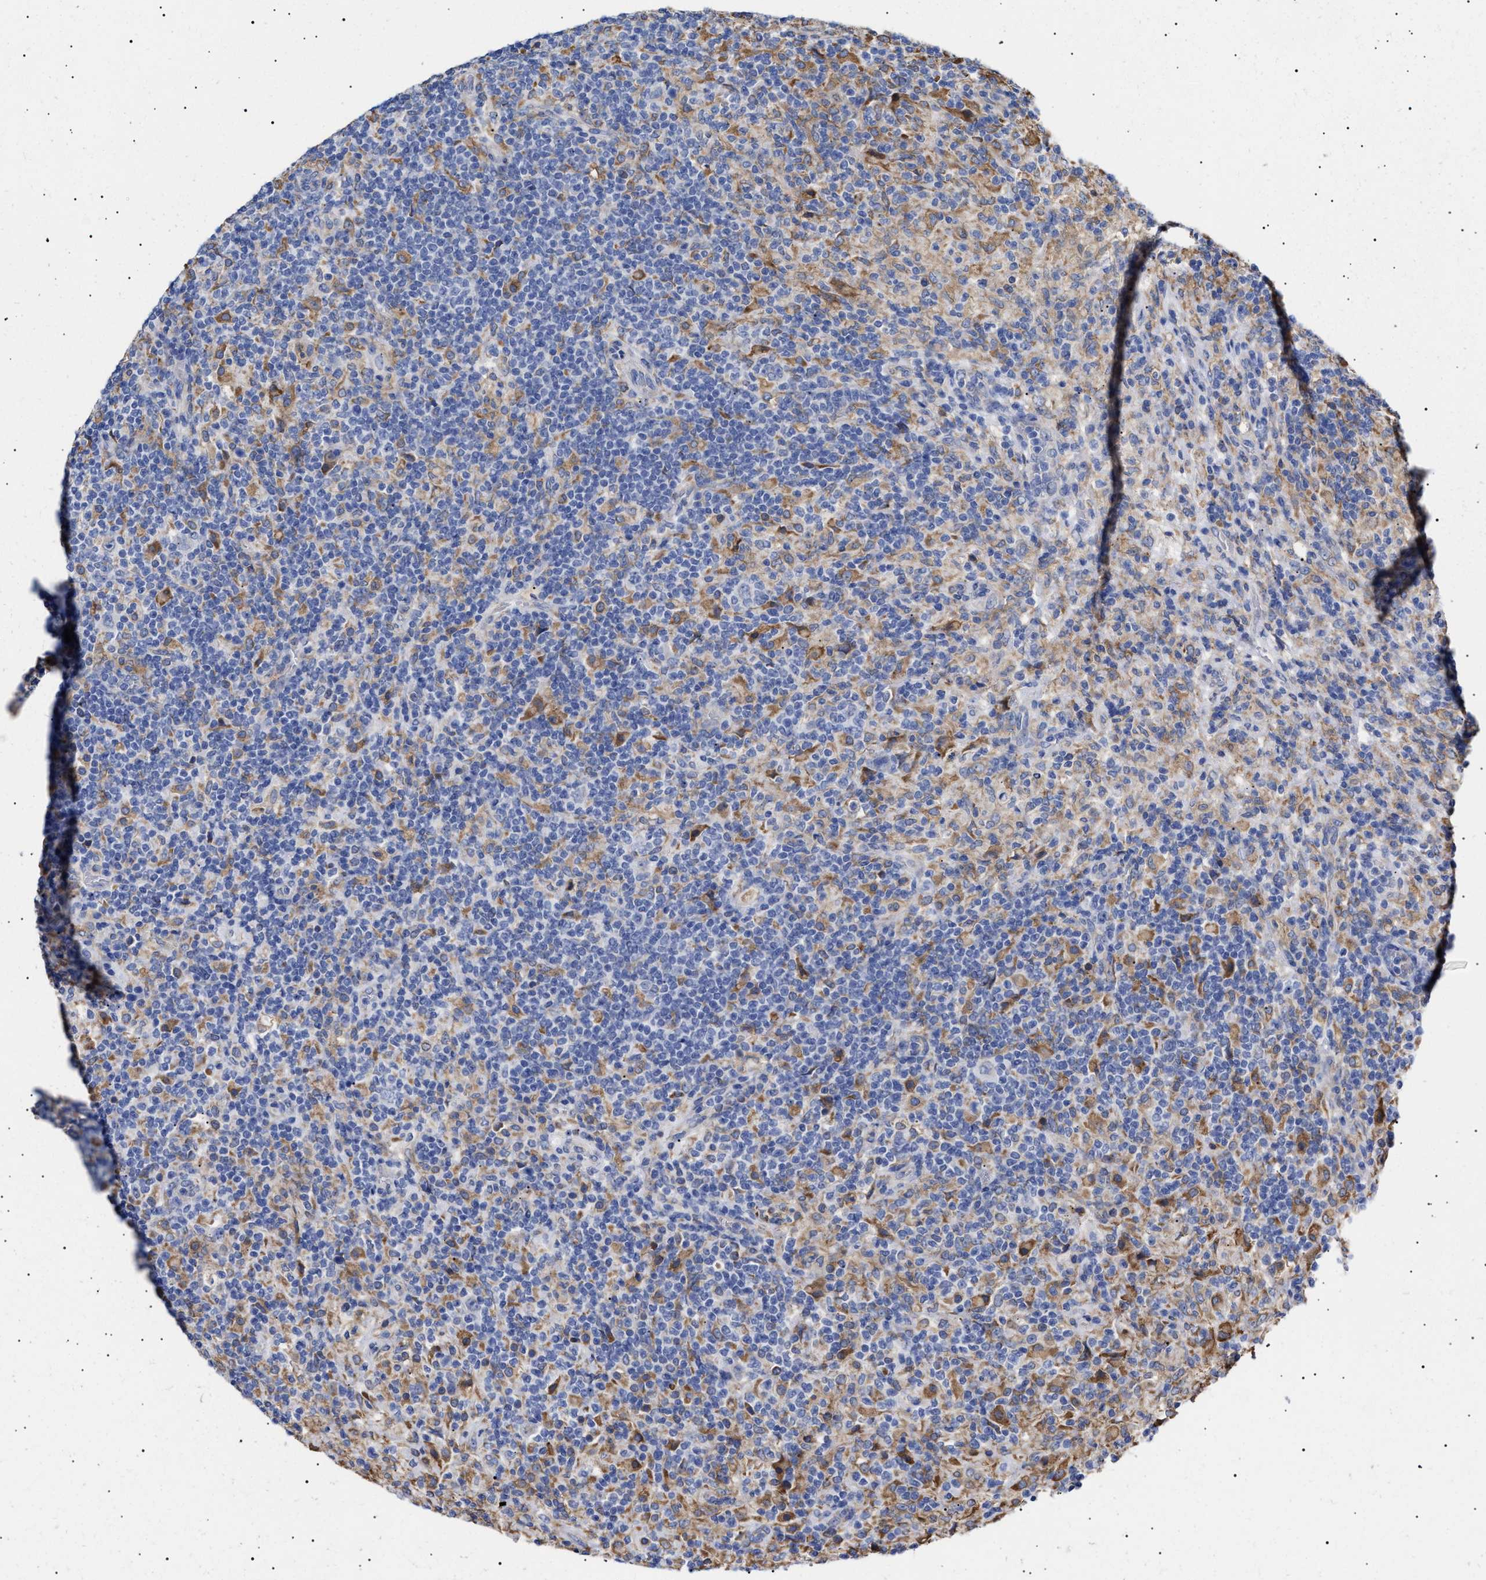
{"staining": {"intensity": "moderate", "quantity": "<25%", "location": "cytoplasmic/membranous"}, "tissue": "lymphoma", "cell_type": "Tumor cells", "image_type": "cancer", "snomed": [{"axis": "morphology", "description": "Hodgkin's disease, NOS"}, {"axis": "topography", "description": "Lymph node"}], "caption": "There is low levels of moderate cytoplasmic/membranous staining in tumor cells of Hodgkin's disease, as demonstrated by immunohistochemical staining (brown color).", "gene": "ERCC6L2", "patient": {"sex": "male", "age": 70}}